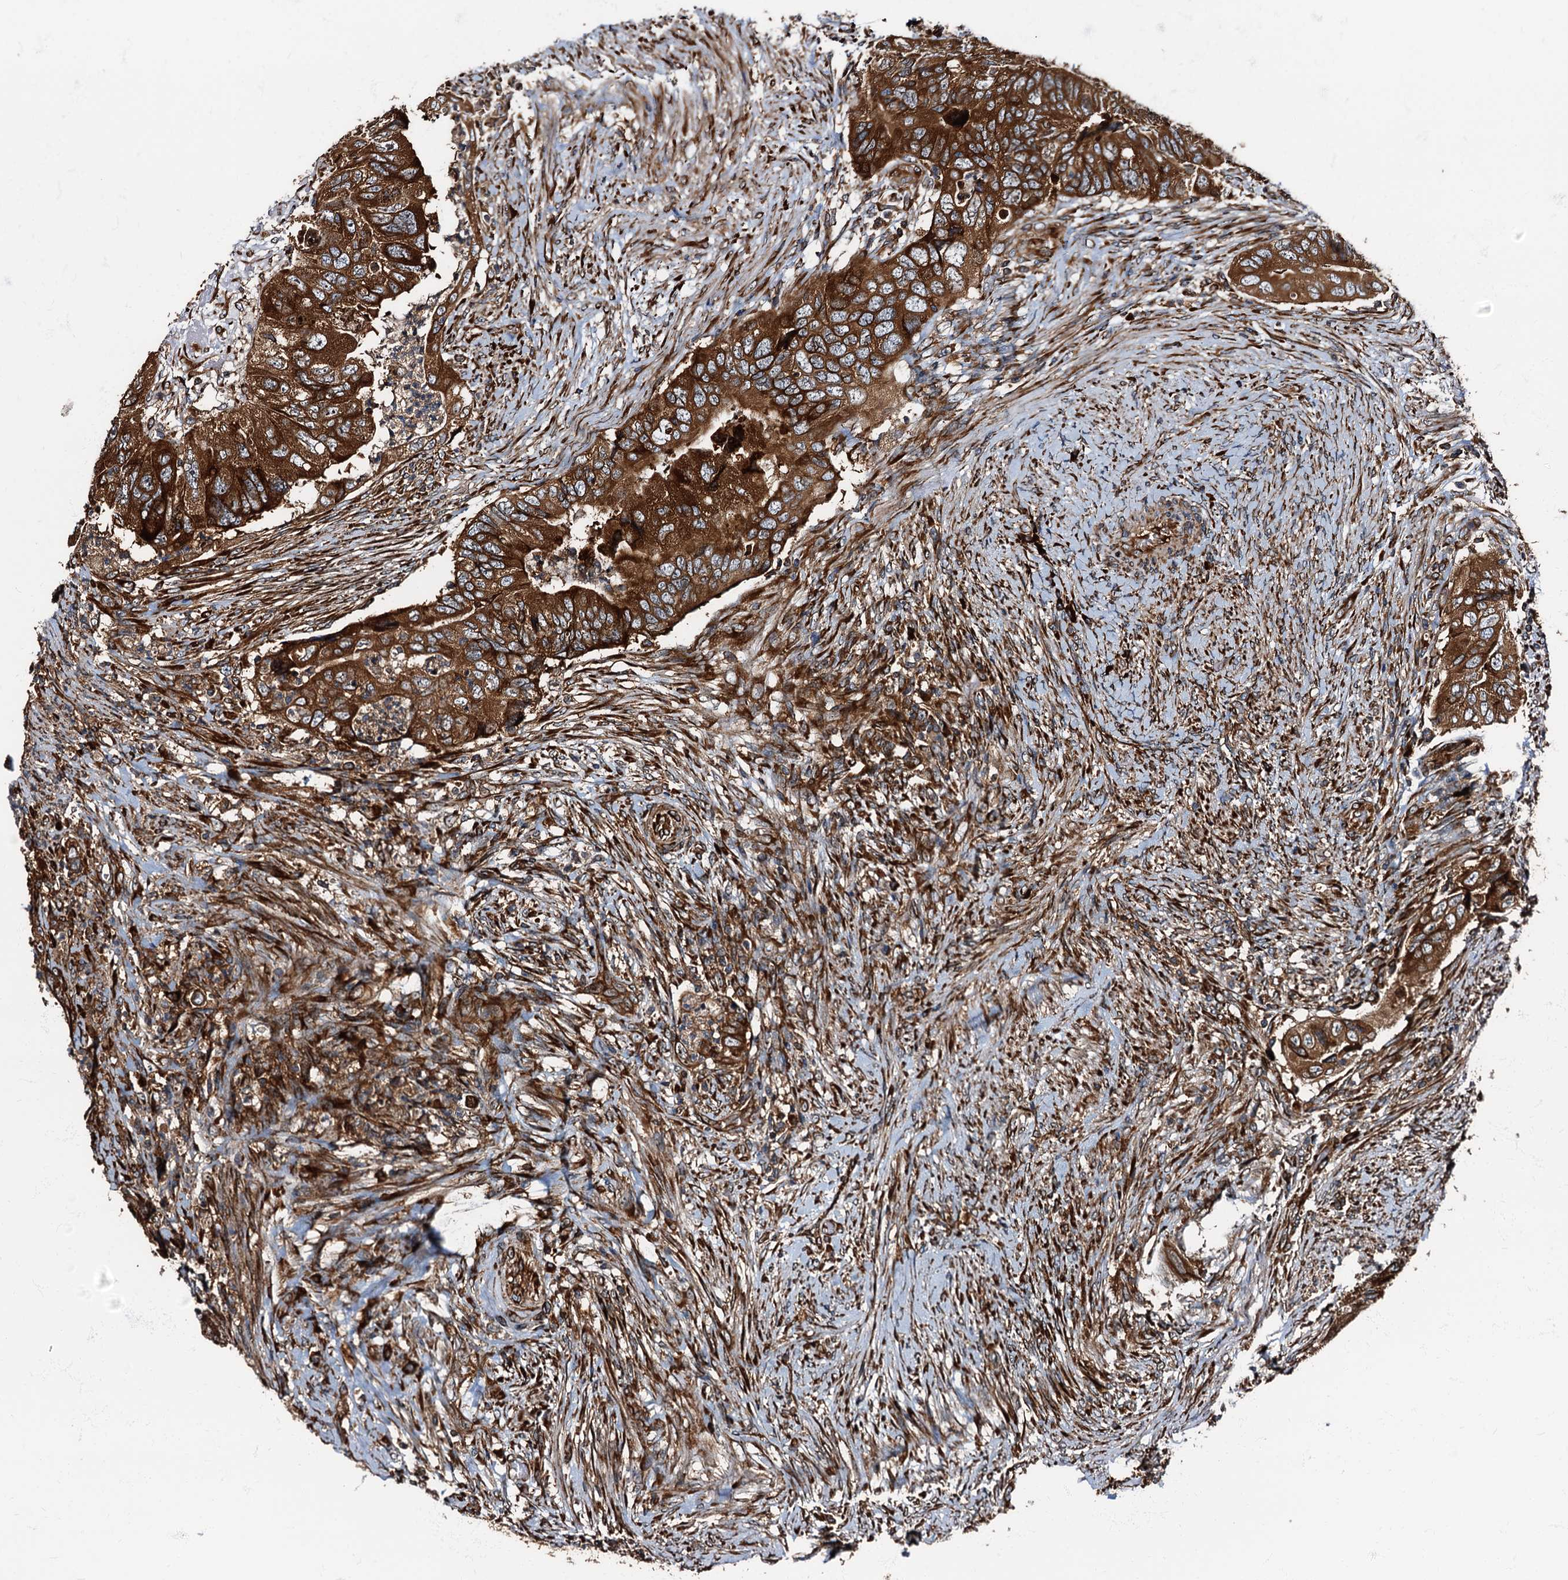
{"staining": {"intensity": "strong", "quantity": ">75%", "location": "cytoplasmic/membranous"}, "tissue": "colorectal cancer", "cell_type": "Tumor cells", "image_type": "cancer", "snomed": [{"axis": "morphology", "description": "Adenocarcinoma, NOS"}, {"axis": "topography", "description": "Rectum"}], "caption": "A high-resolution photomicrograph shows IHC staining of colorectal cancer, which displays strong cytoplasmic/membranous staining in about >75% of tumor cells. The protein is shown in brown color, while the nuclei are stained blue.", "gene": "ATP2C1", "patient": {"sex": "male", "age": 63}}